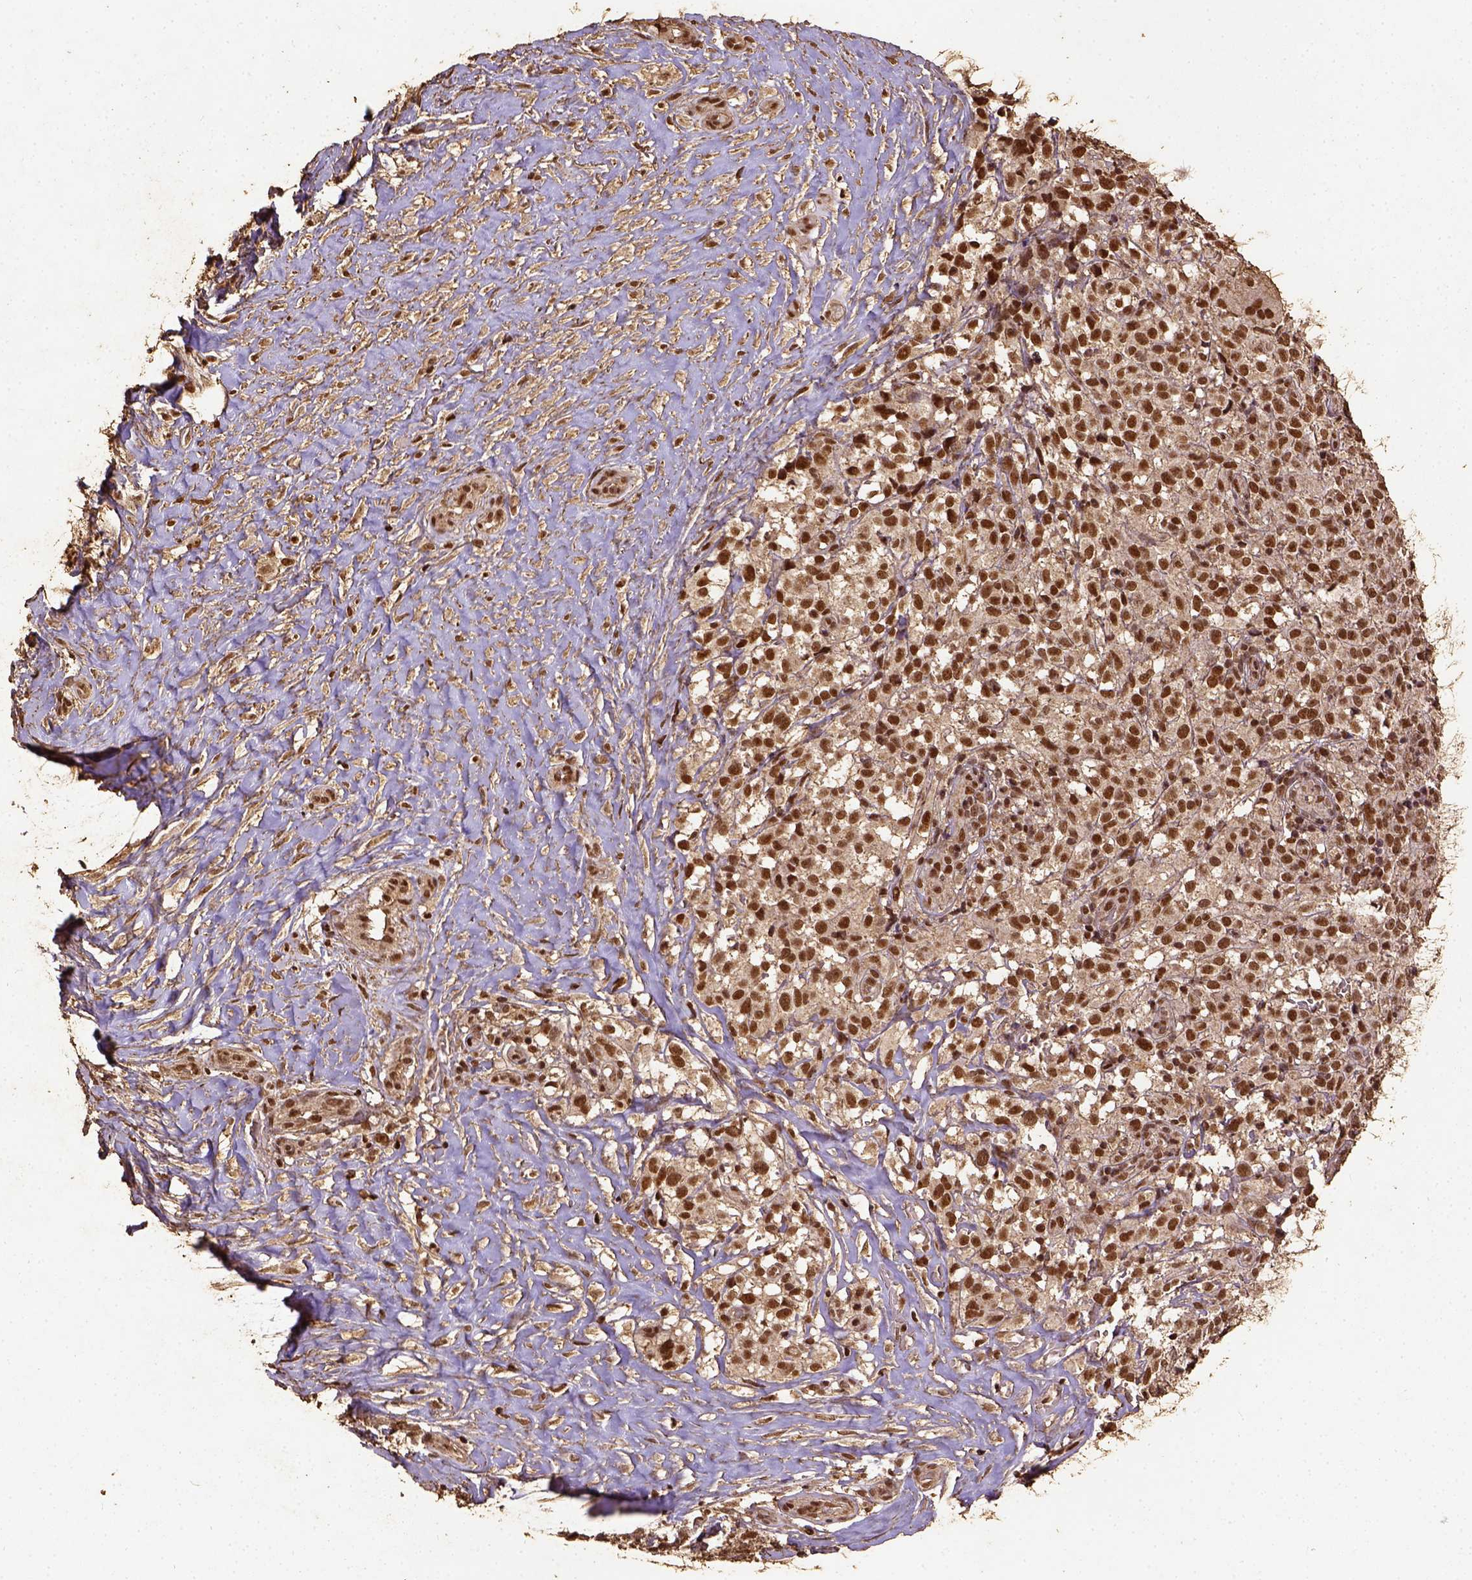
{"staining": {"intensity": "strong", "quantity": ">75%", "location": "nuclear"}, "tissue": "melanoma", "cell_type": "Tumor cells", "image_type": "cancer", "snomed": [{"axis": "morphology", "description": "Malignant melanoma, NOS"}, {"axis": "topography", "description": "Skin"}], "caption": "The histopathology image reveals staining of malignant melanoma, revealing strong nuclear protein positivity (brown color) within tumor cells.", "gene": "NACC1", "patient": {"sex": "male", "age": 85}}